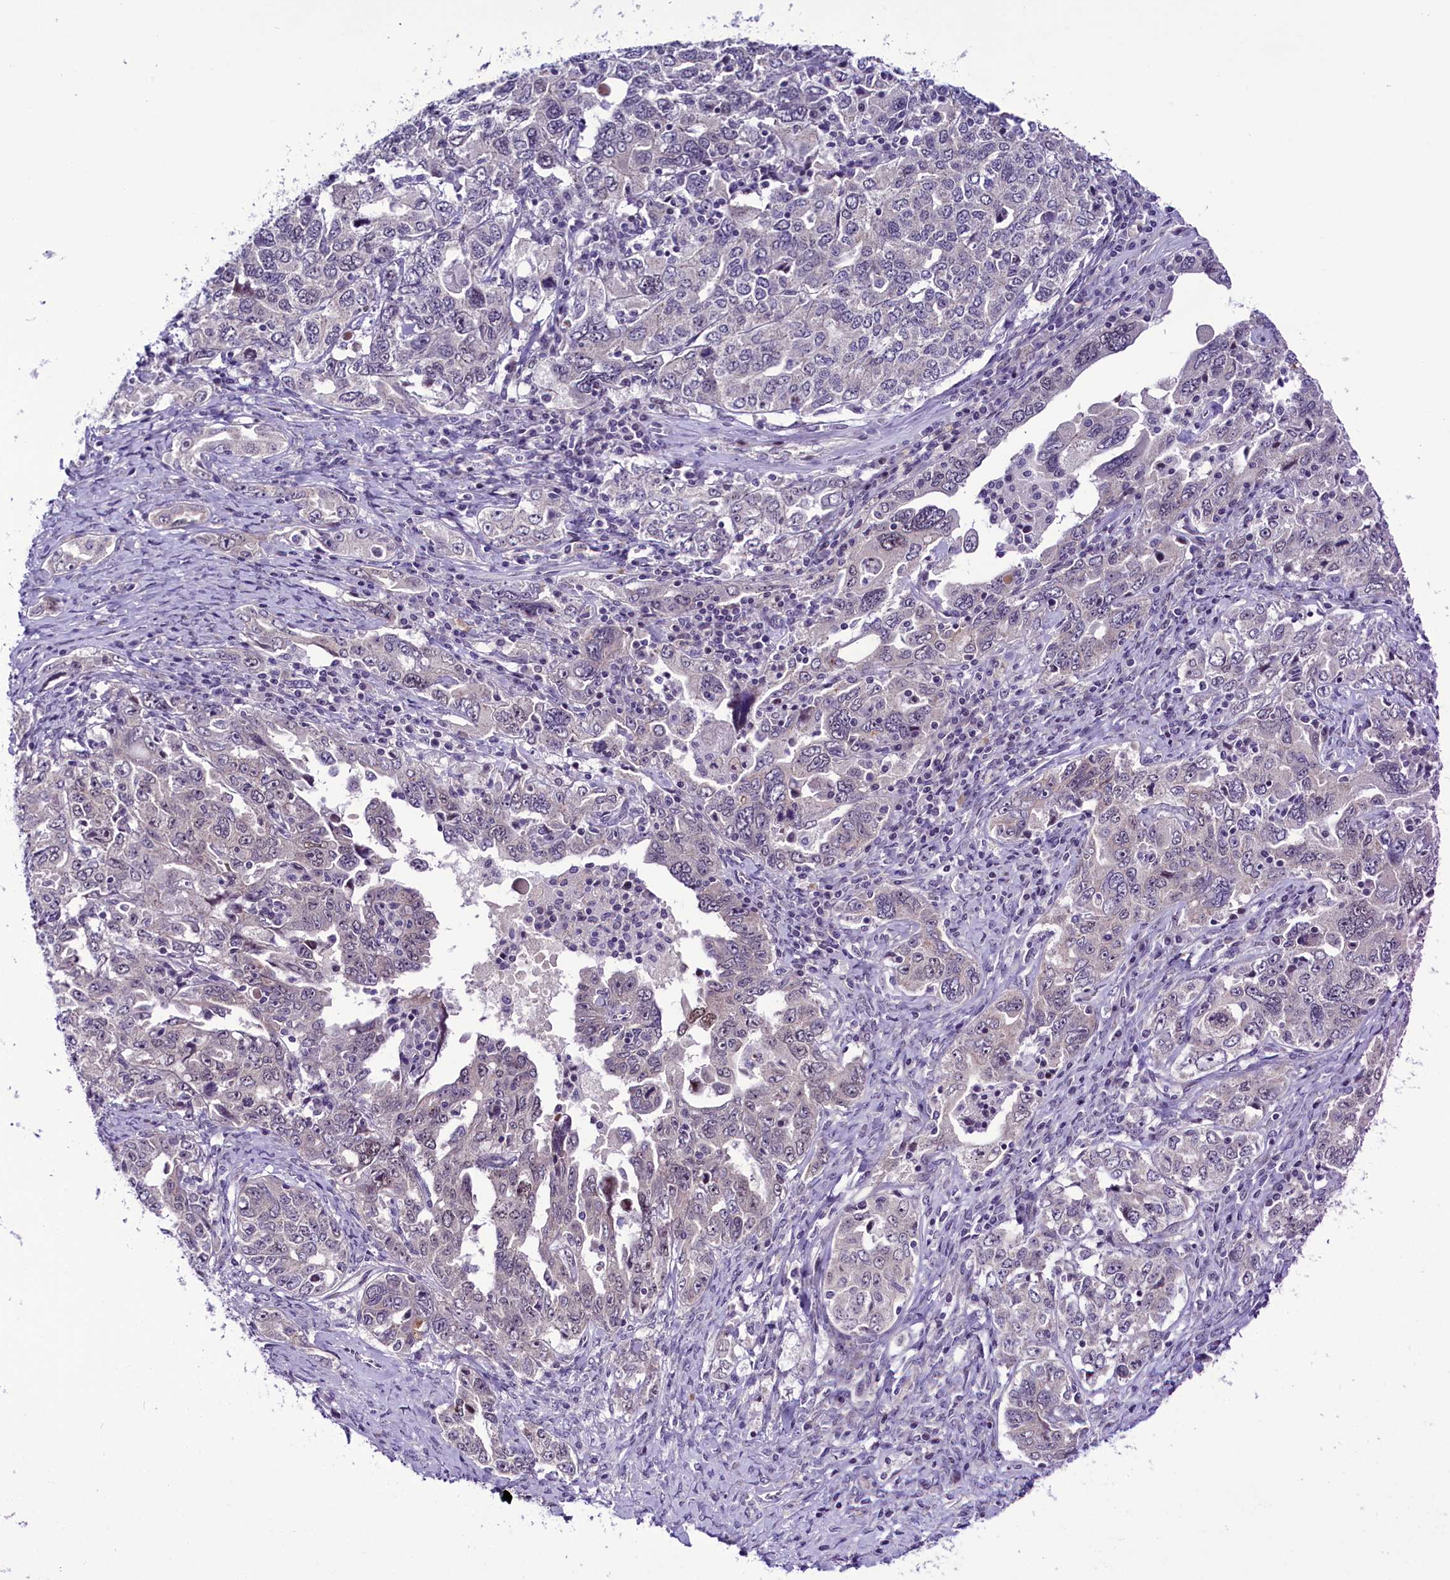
{"staining": {"intensity": "negative", "quantity": "none", "location": "none"}, "tissue": "ovarian cancer", "cell_type": "Tumor cells", "image_type": "cancer", "snomed": [{"axis": "morphology", "description": "Carcinoma, endometroid"}, {"axis": "topography", "description": "Ovary"}], "caption": "Ovarian endometroid carcinoma was stained to show a protein in brown. There is no significant expression in tumor cells.", "gene": "CCDC106", "patient": {"sex": "female", "age": 62}}